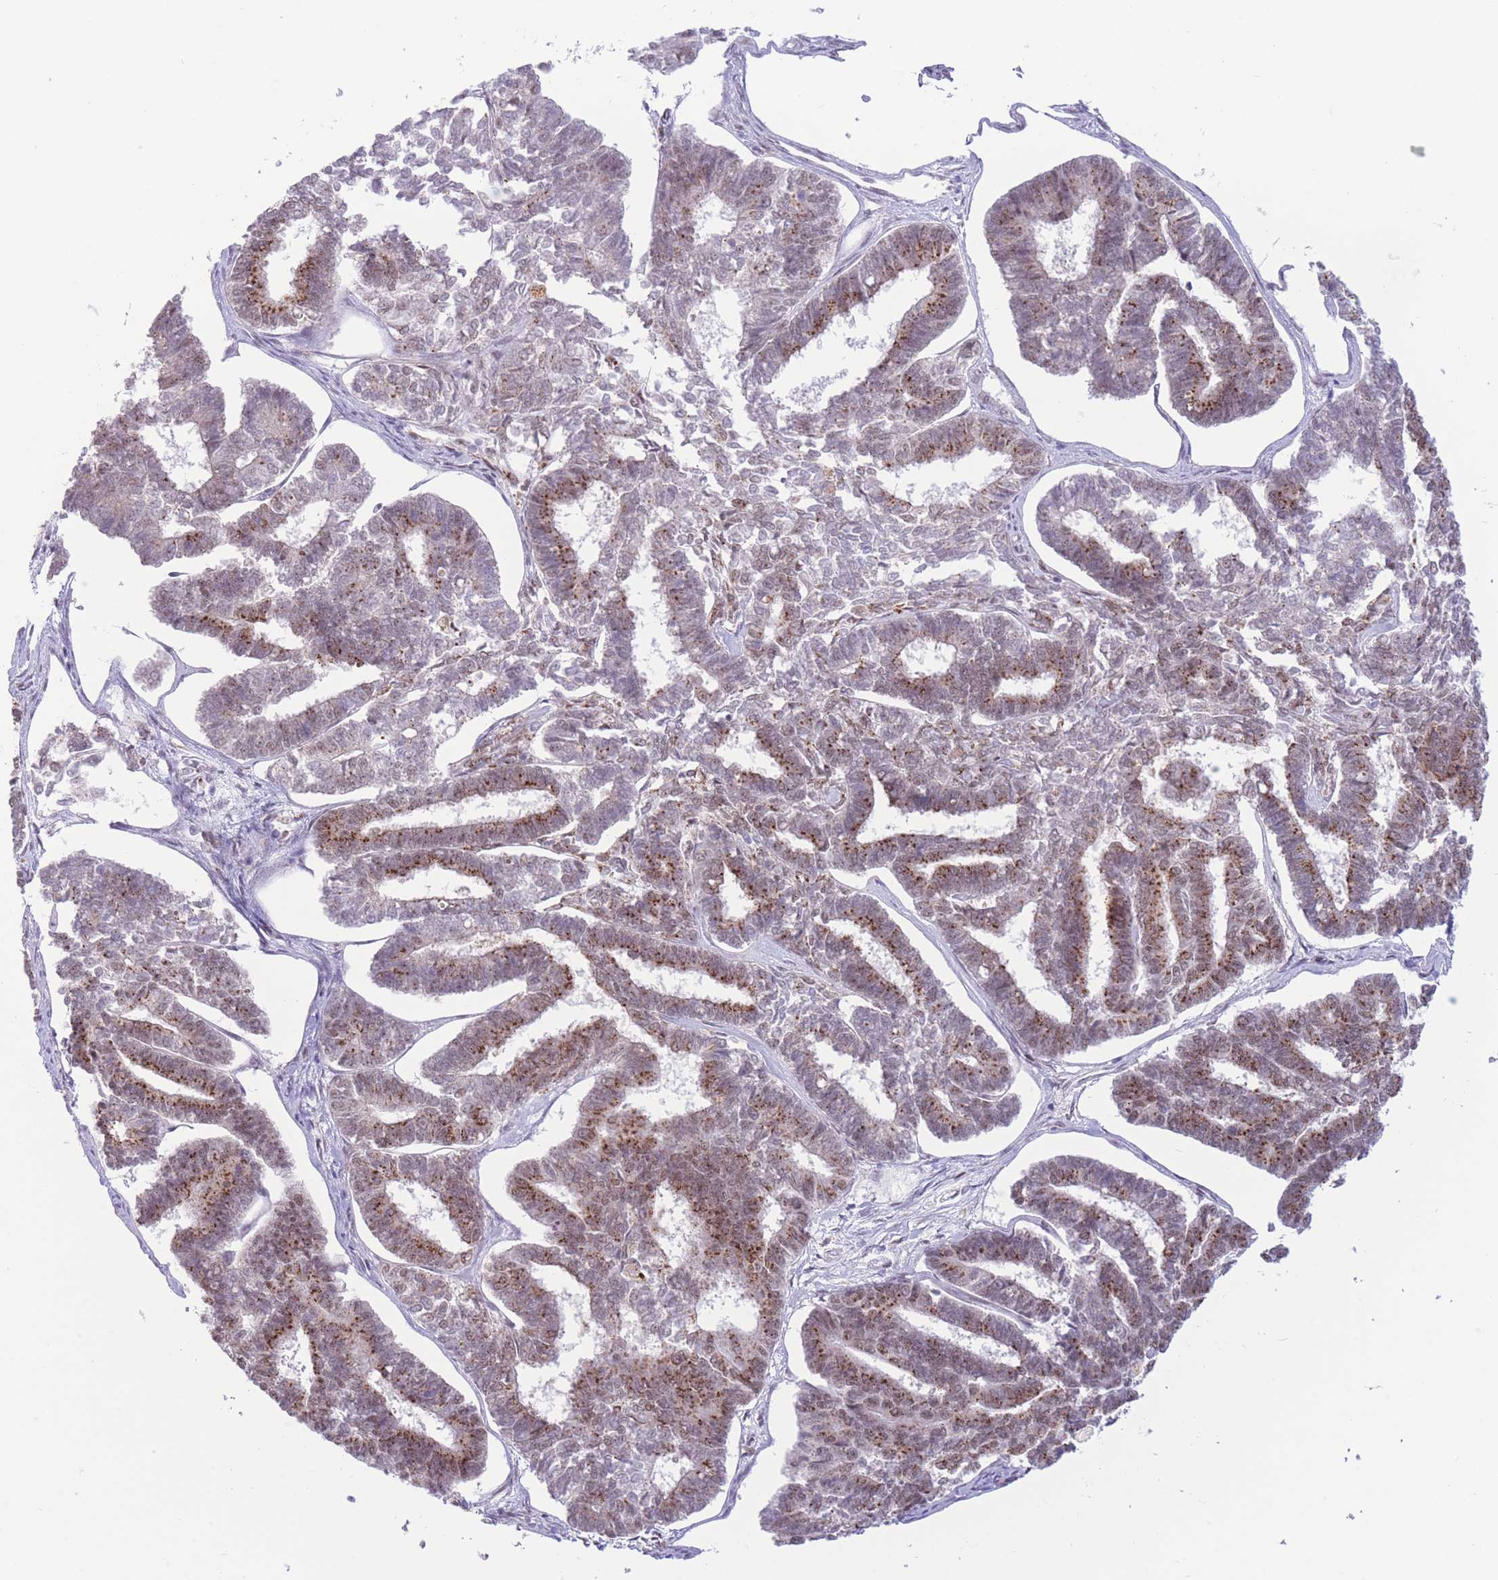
{"staining": {"intensity": "moderate", "quantity": ">75%", "location": "cytoplasmic/membranous,nuclear"}, "tissue": "endometrial cancer", "cell_type": "Tumor cells", "image_type": "cancer", "snomed": [{"axis": "morphology", "description": "Adenocarcinoma, NOS"}, {"axis": "topography", "description": "Endometrium"}], "caption": "Endometrial cancer stained for a protein (brown) reveals moderate cytoplasmic/membranous and nuclear positive expression in approximately >75% of tumor cells.", "gene": "INO80C", "patient": {"sex": "female", "age": 70}}